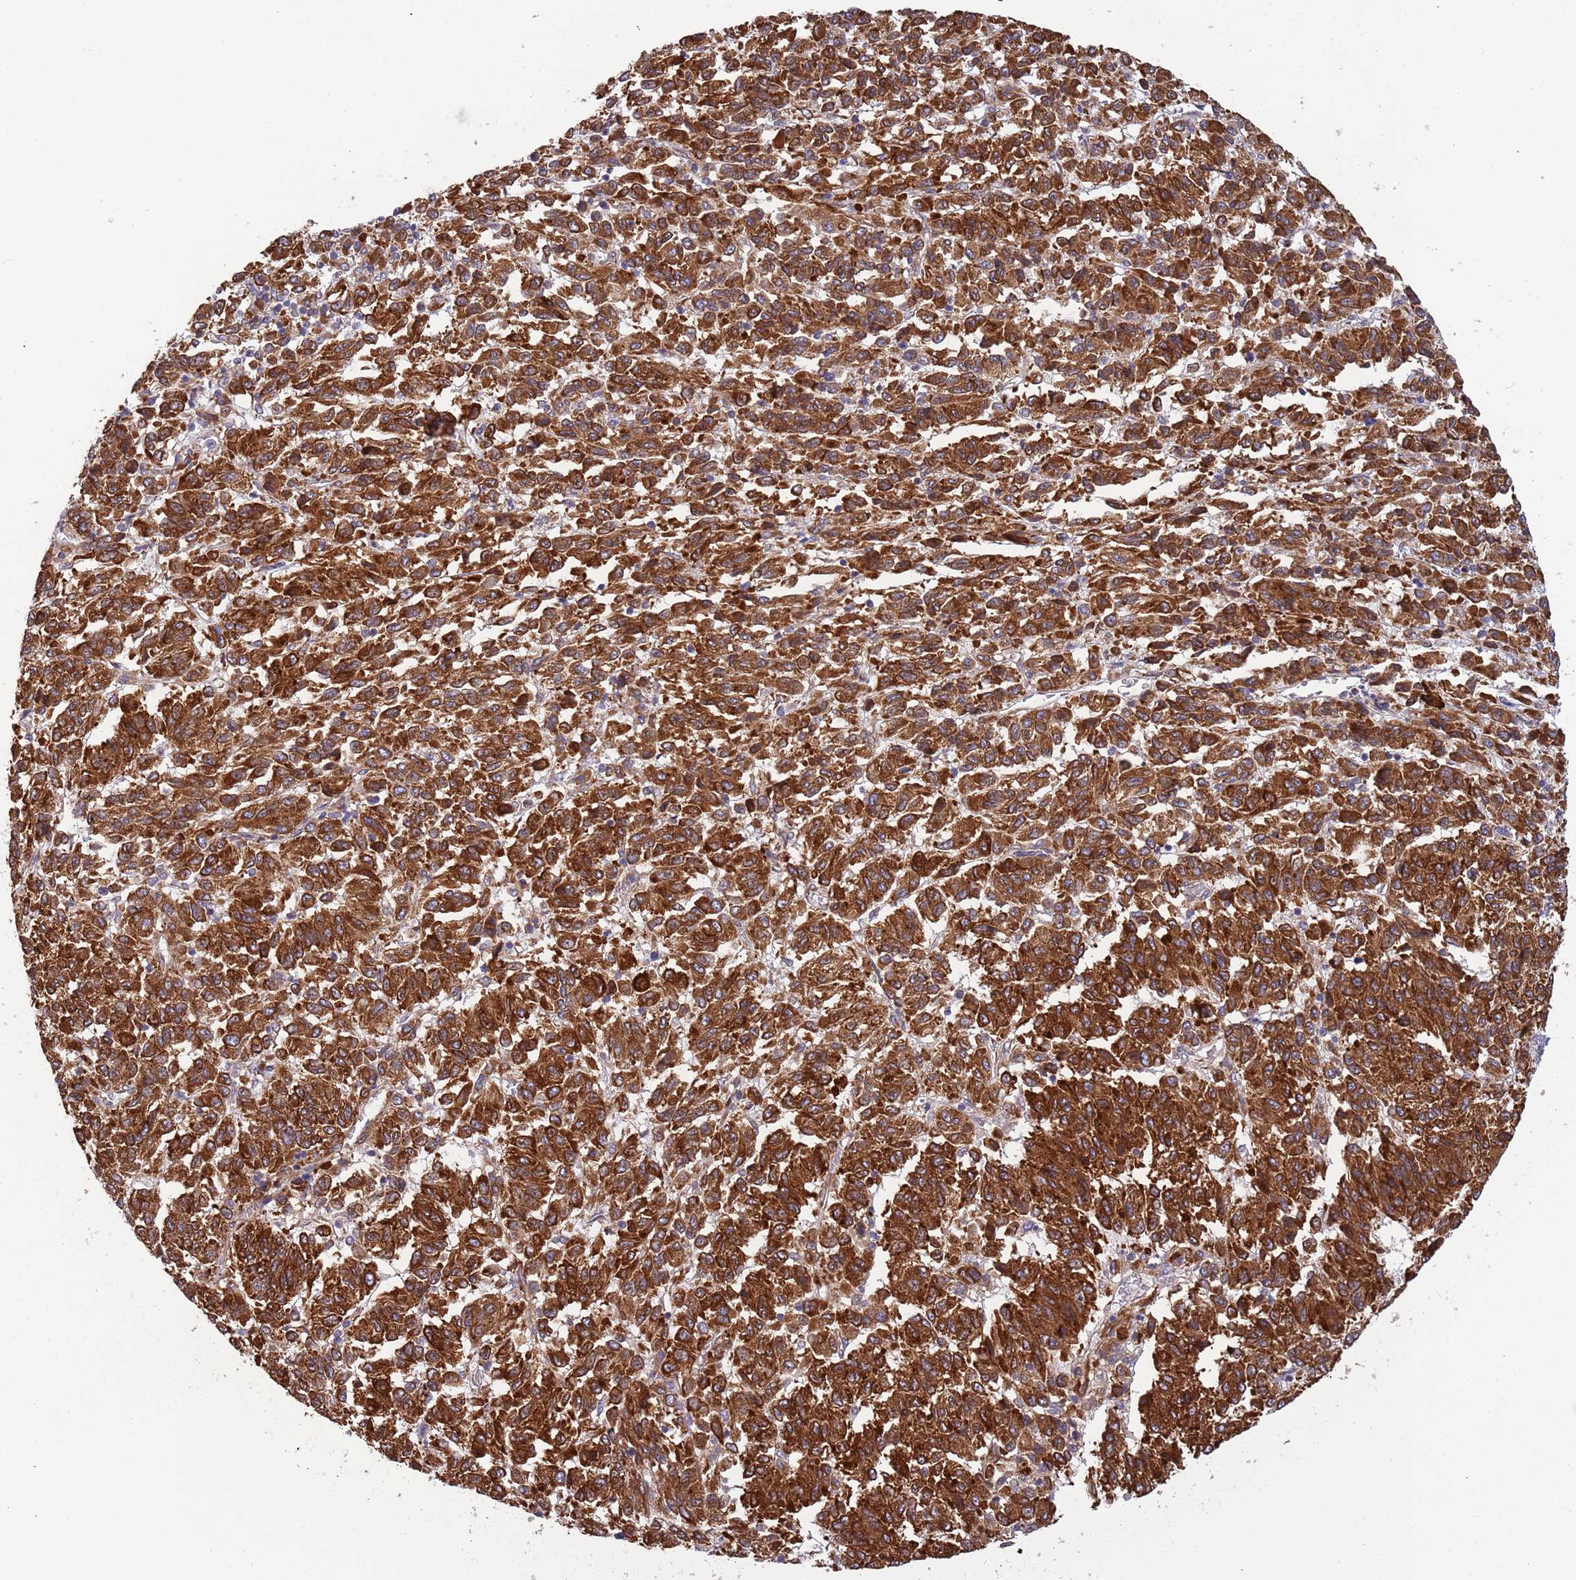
{"staining": {"intensity": "strong", "quantity": ">75%", "location": "cytoplasmic/membranous"}, "tissue": "melanoma", "cell_type": "Tumor cells", "image_type": "cancer", "snomed": [{"axis": "morphology", "description": "Malignant melanoma, Metastatic site"}, {"axis": "topography", "description": "Lung"}], "caption": "Human melanoma stained with a protein marker demonstrates strong staining in tumor cells.", "gene": "ARMCX6", "patient": {"sex": "male", "age": 64}}